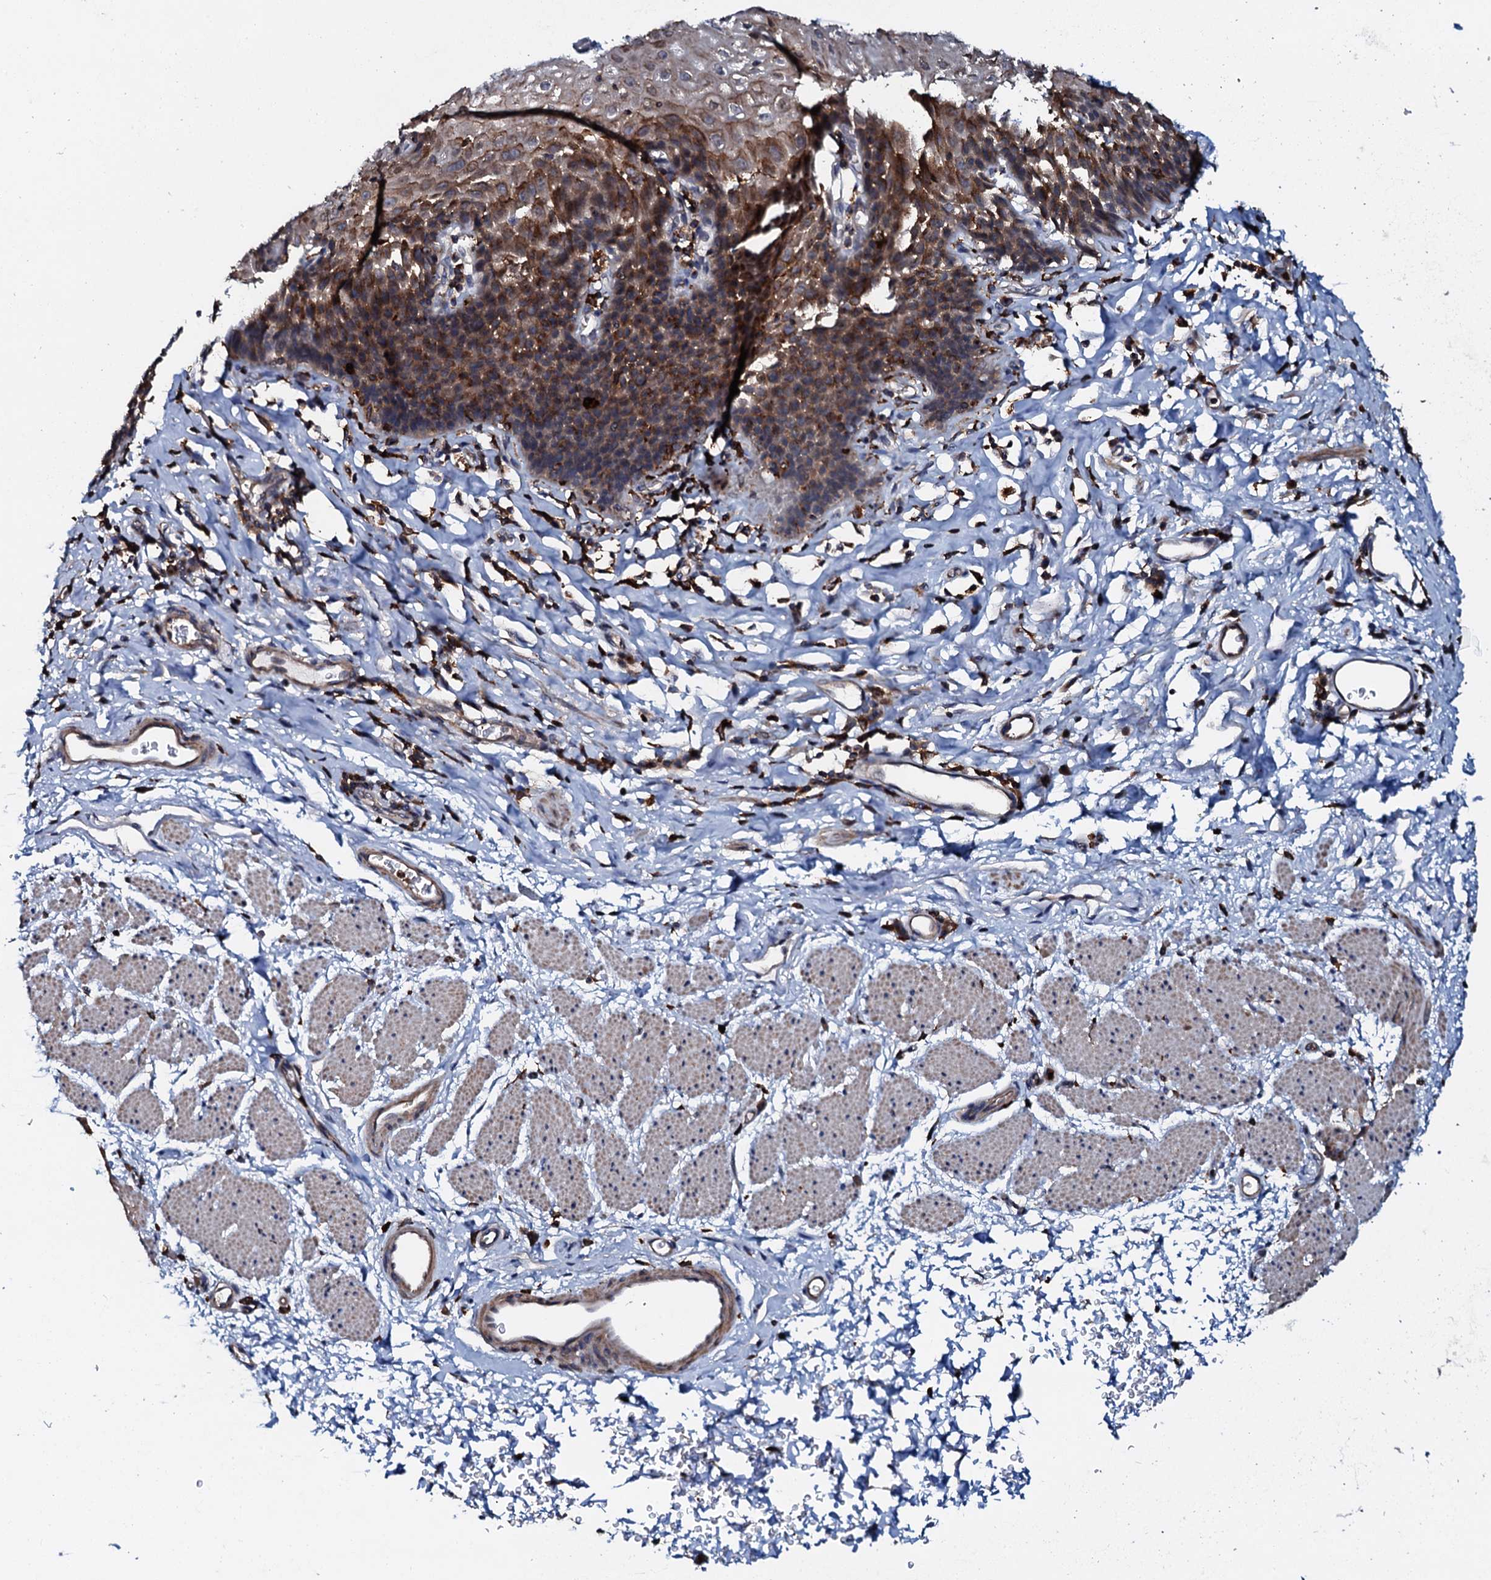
{"staining": {"intensity": "strong", "quantity": "25%-75%", "location": "cytoplasmic/membranous"}, "tissue": "esophagus", "cell_type": "Squamous epithelial cells", "image_type": "normal", "snomed": [{"axis": "morphology", "description": "Normal tissue, NOS"}, {"axis": "topography", "description": "Esophagus"}], "caption": "Immunohistochemistry (IHC) (DAB (3,3'-diaminobenzidine)) staining of normal esophagus reveals strong cytoplasmic/membranous protein positivity in approximately 25%-75% of squamous epithelial cells. Using DAB (brown) and hematoxylin (blue) stains, captured at high magnification using brightfield microscopy.", "gene": "VAMP8", "patient": {"sex": "female", "age": 61}}